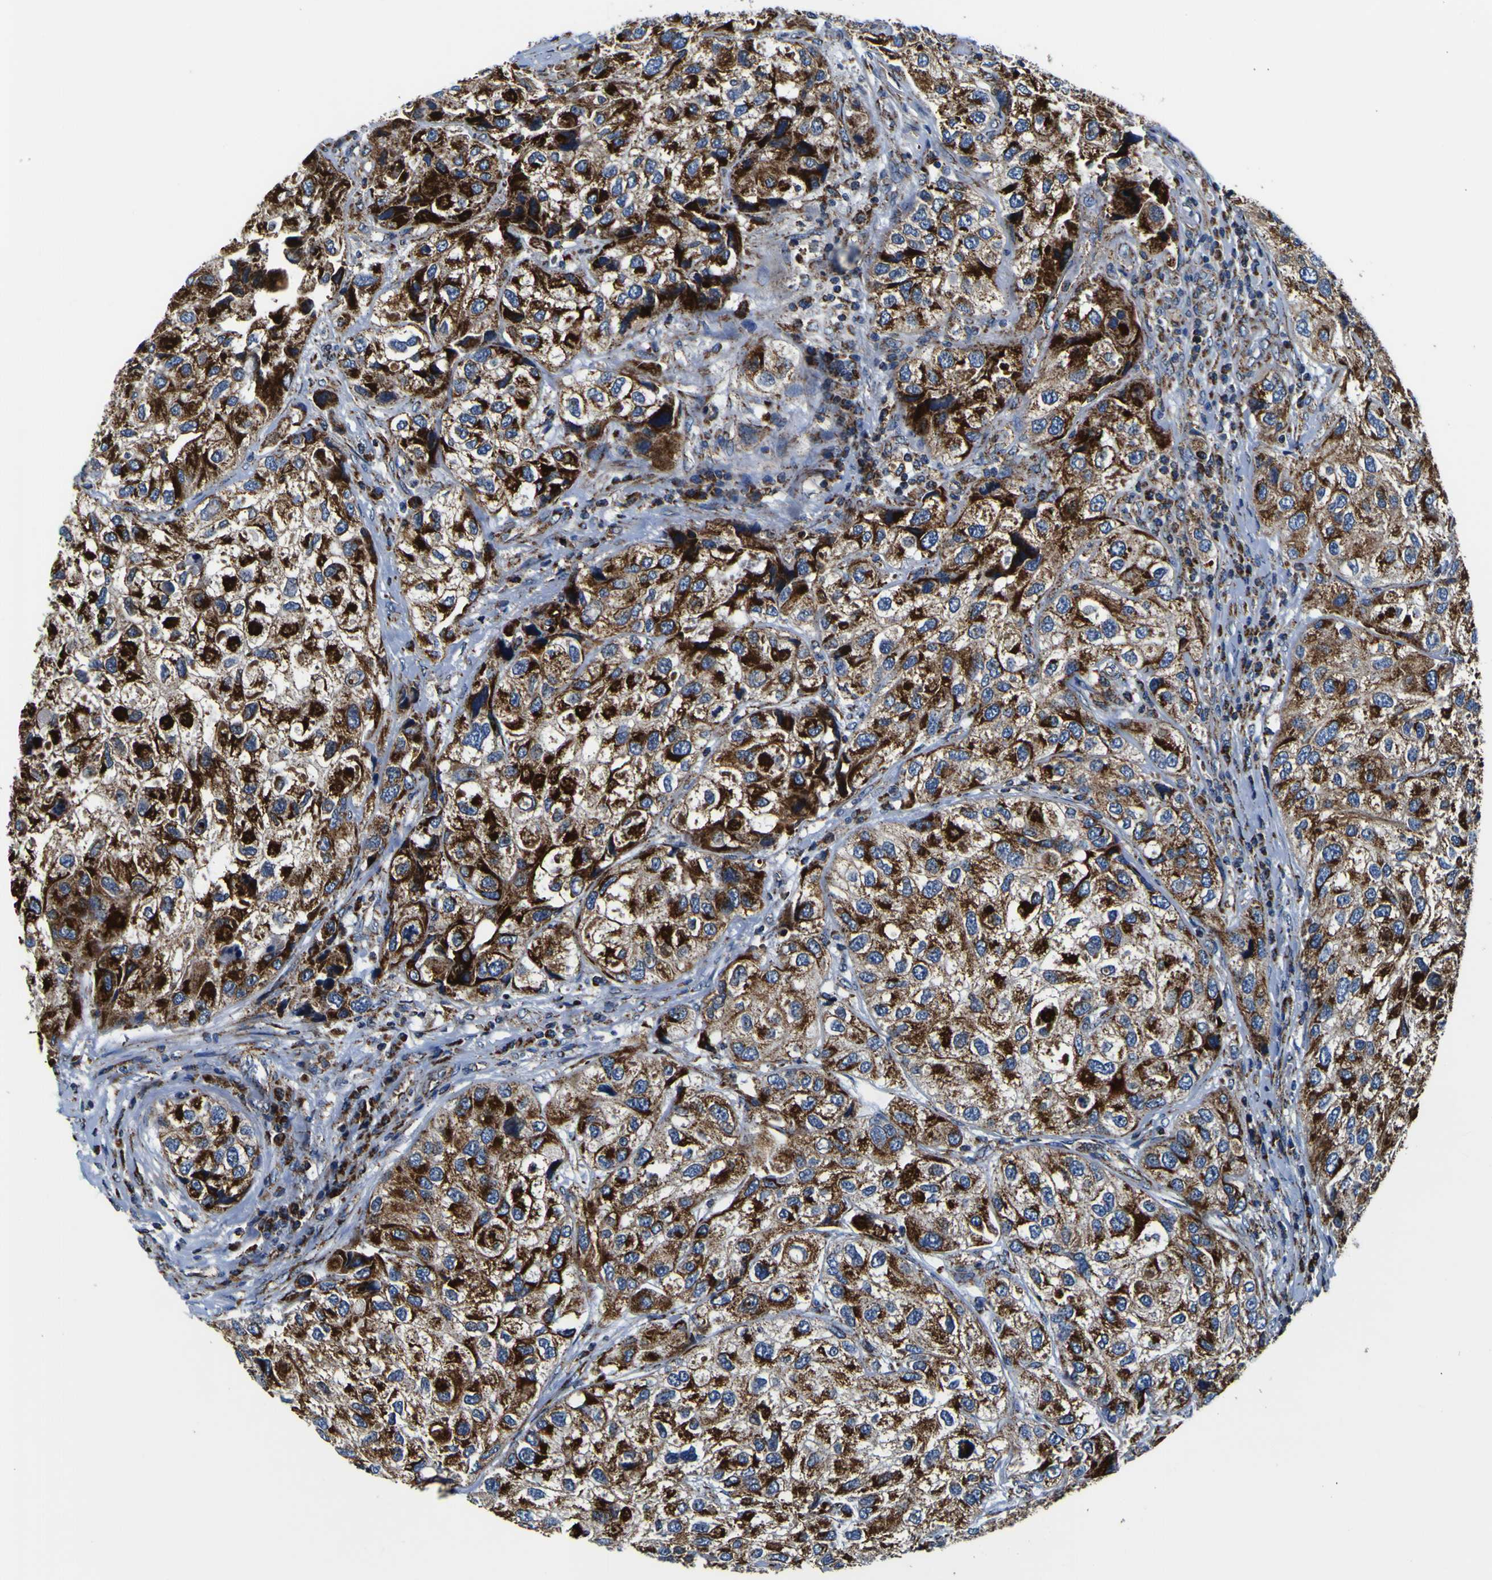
{"staining": {"intensity": "strong", "quantity": ">75%", "location": "cytoplasmic/membranous"}, "tissue": "urothelial cancer", "cell_type": "Tumor cells", "image_type": "cancer", "snomed": [{"axis": "morphology", "description": "Urothelial carcinoma, High grade"}, {"axis": "topography", "description": "Urinary bladder"}], "caption": "This is an image of IHC staining of urothelial carcinoma (high-grade), which shows strong staining in the cytoplasmic/membranous of tumor cells.", "gene": "PTRH2", "patient": {"sex": "female", "age": 64}}